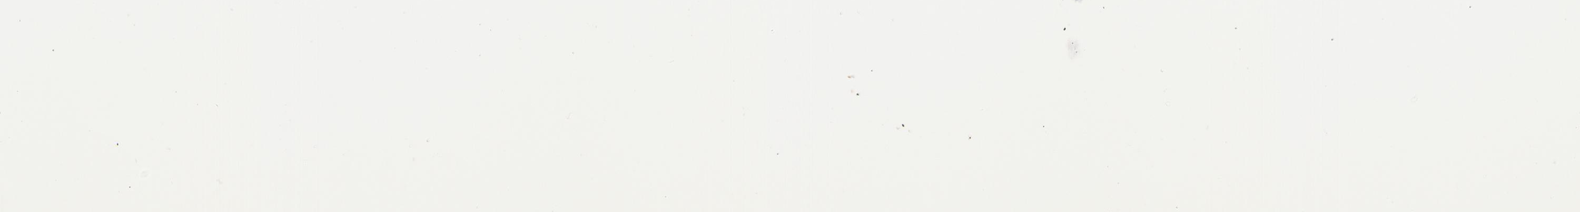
{"staining": {"intensity": "negative", "quantity": "none", "location": "none"}, "tissue": "adipose tissue", "cell_type": "Adipocytes", "image_type": "normal", "snomed": [{"axis": "morphology", "description": "Normal tissue, NOS"}, {"axis": "topography", "description": "Breast"}], "caption": "An image of human adipose tissue is negative for staining in adipocytes. (Stains: DAB (3,3'-diaminobenzidine) immunohistochemistry (IHC) with hematoxylin counter stain, Microscopy: brightfield microscopy at high magnification).", "gene": "NCAPH", "patient": {"sex": "female", "age": 22}}